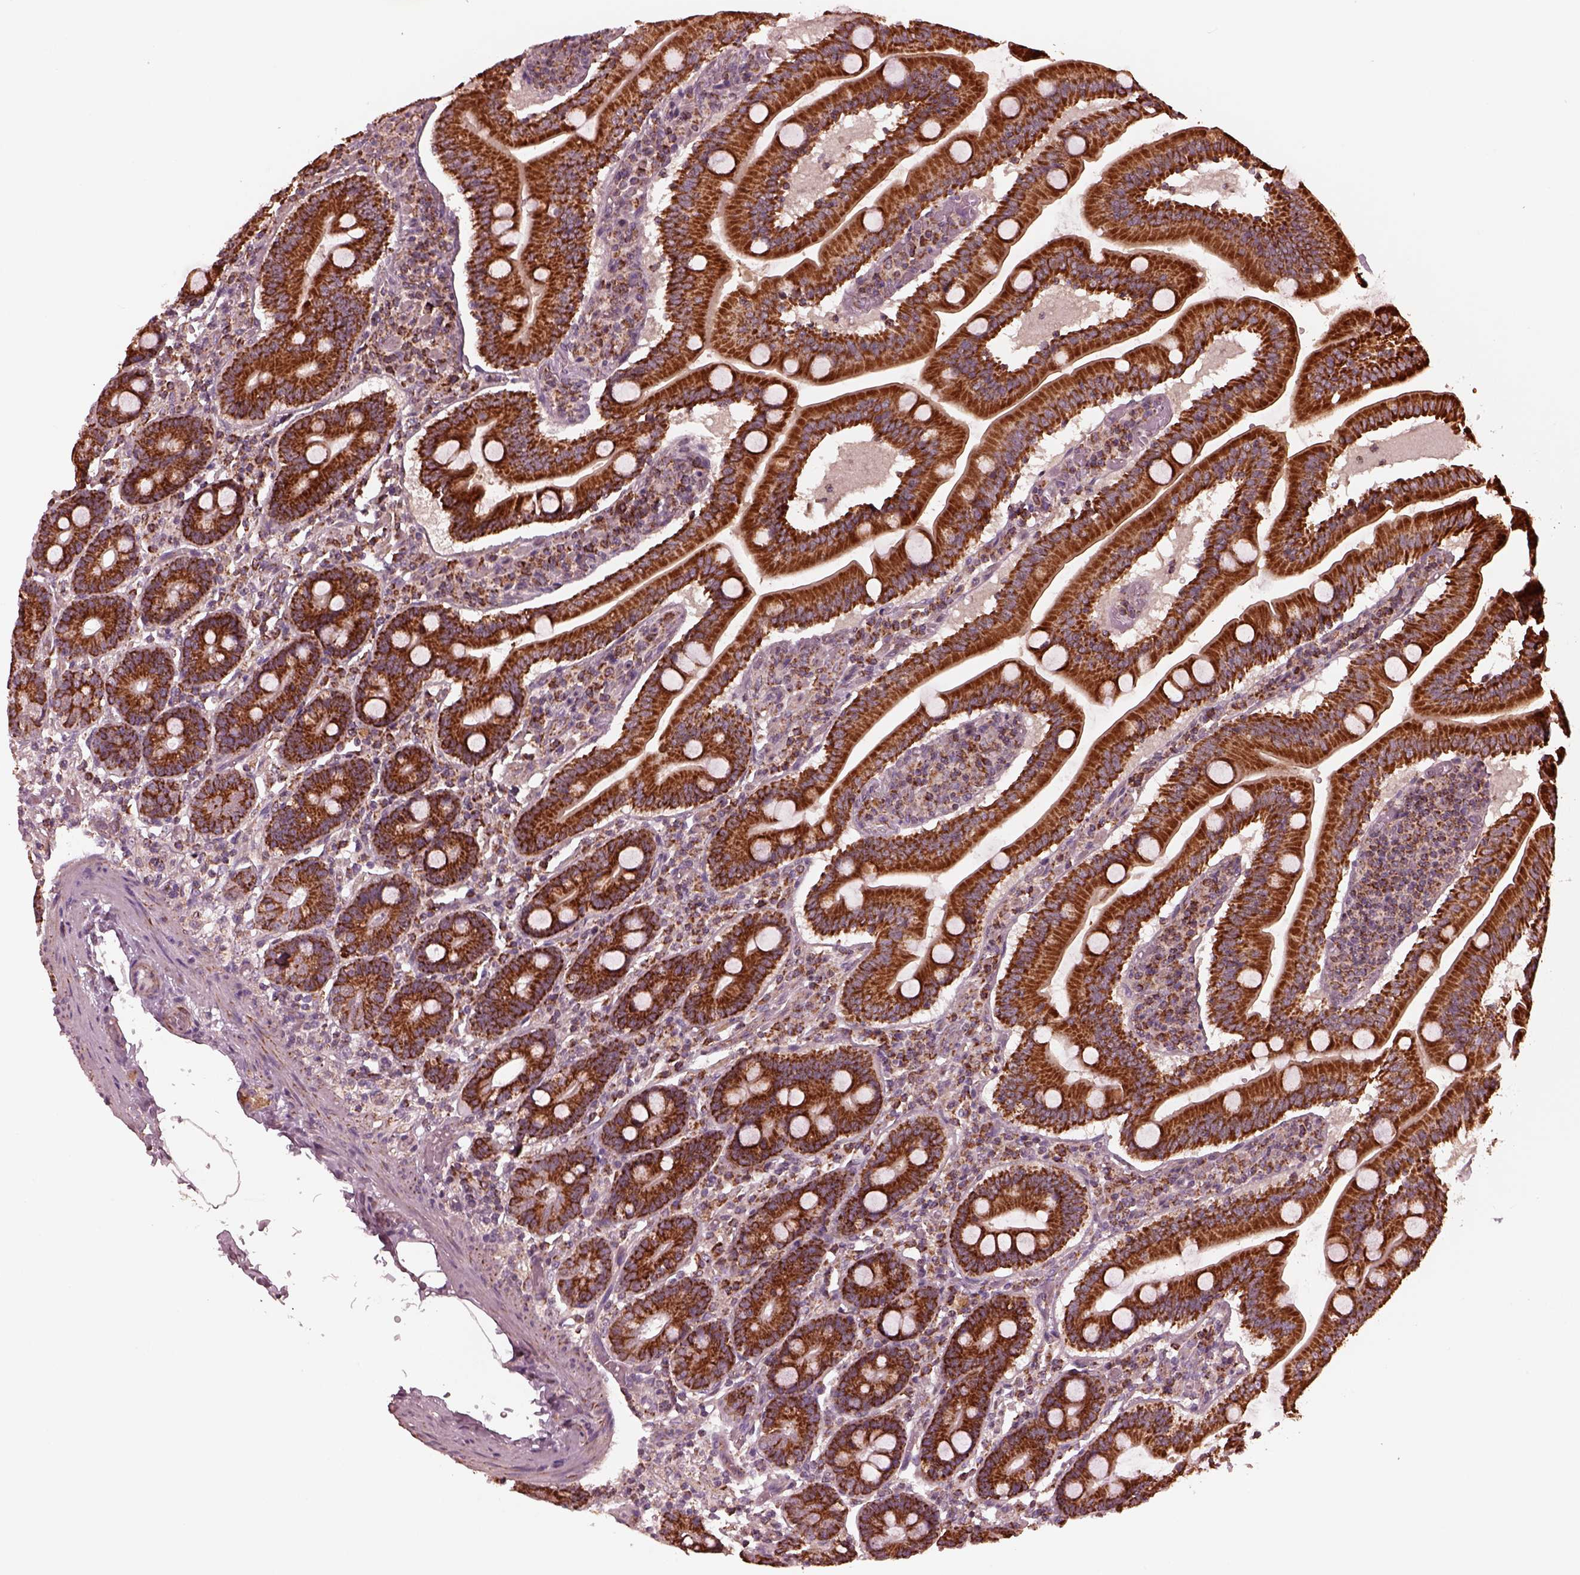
{"staining": {"intensity": "strong", "quantity": ">75%", "location": "cytoplasmic/membranous"}, "tissue": "small intestine", "cell_type": "Glandular cells", "image_type": "normal", "snomed": [{"axis": "morphology", "description": "Normal tissue, NOS"}, {"axis": "topography", "description": "Small intestine"}], "caption": "Immunohistochemical staining of normal human small intestine shows >75% levels of strong cytoplasmic/membranous protein positivity in approximately >75% of glandular cells. The protein of interest is shown in brown color, while the nuclei are stained blue.", "gene": "NDUFB10", "patient": {"sex": "male", "age": 37}}